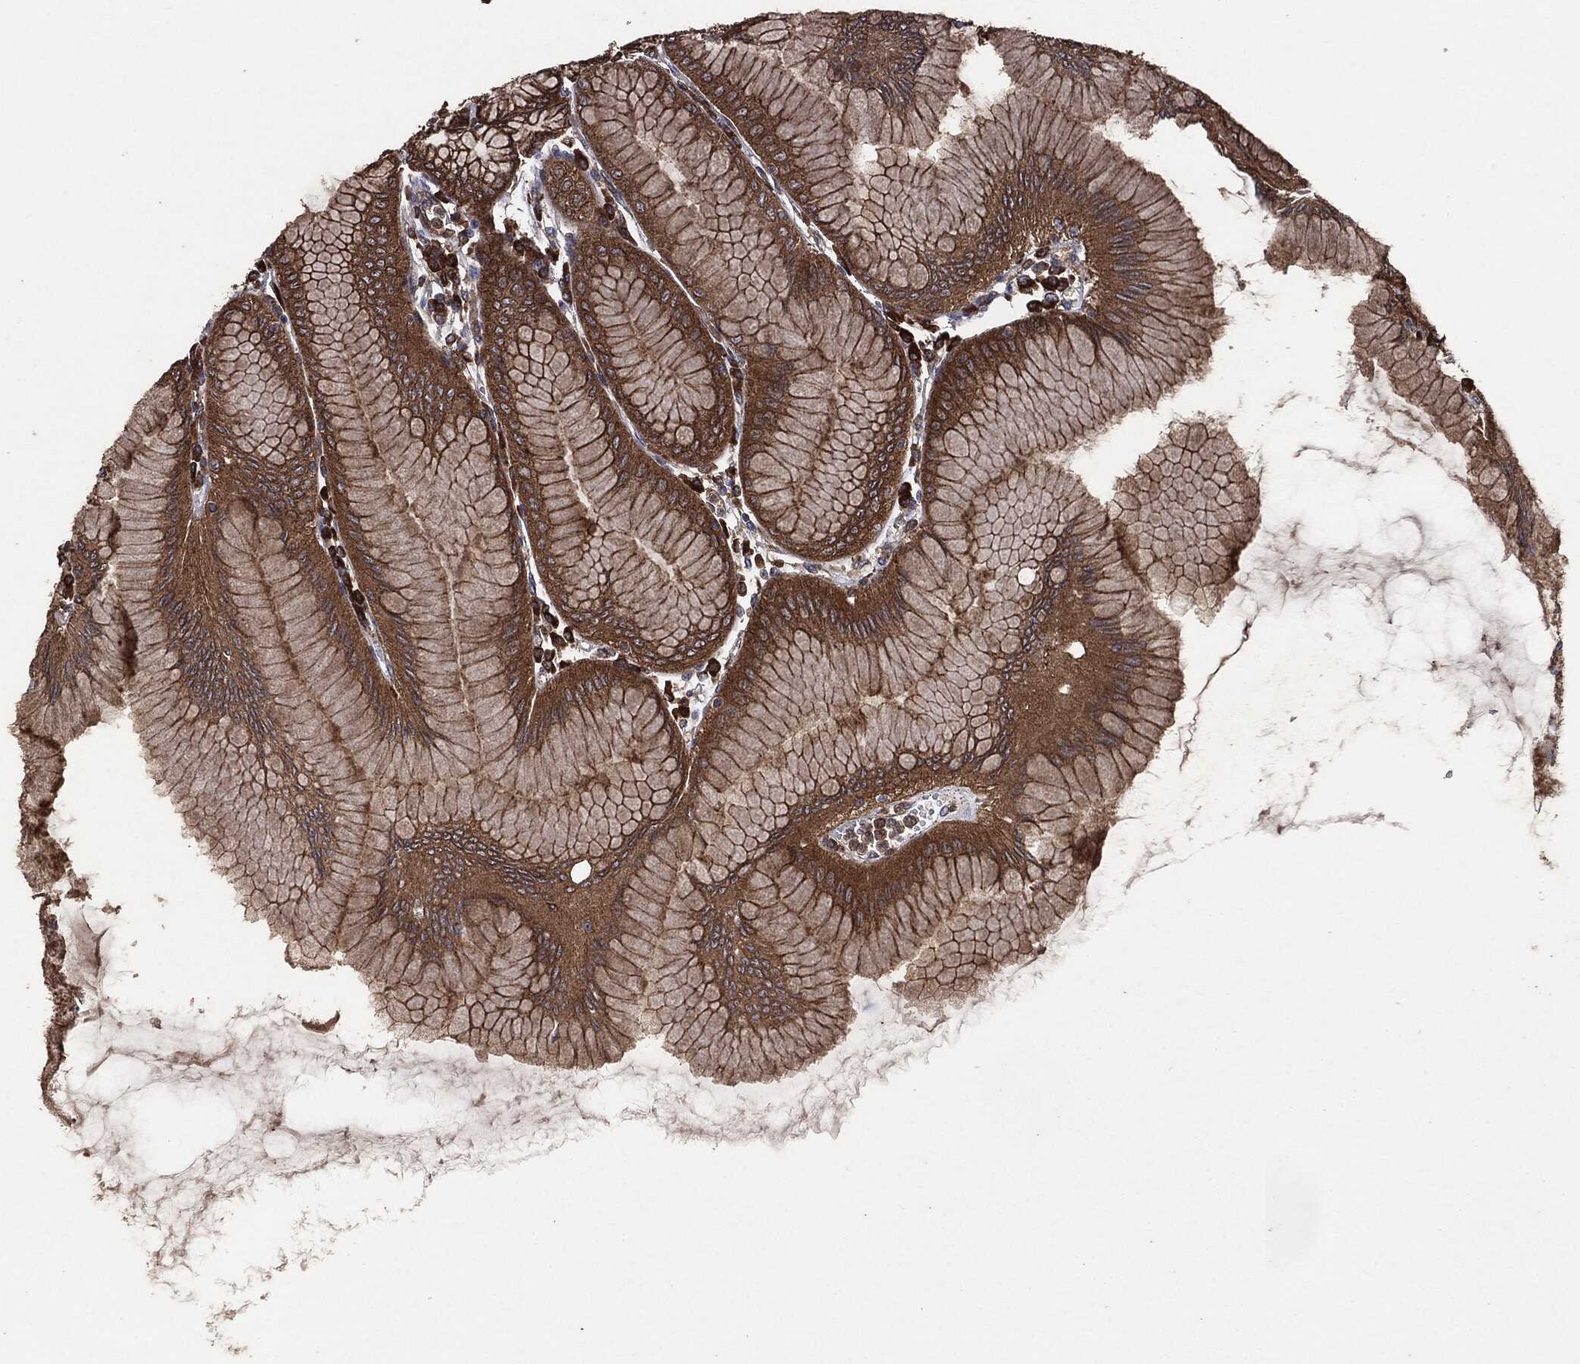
{"staining": {"intensity": "strong", "quantity": ">75%", "location": "cytoplasmic/membranous"}, "tissue": "stomach", "cell_type": "Glandular cells", "image_type": "normal", "snomed": [{"axis": "morphology", "description": "Normal tissue, NOS"}, {"axis": "topography", "description": "Stomach"}], "caption": "Protein expression analysis of benign stomach shows strong cytoplasmic/membranous positivity in approximately >75% of glandular cells.", "gene": "NME1", "patient": {"sex": "female", "age": 57}}